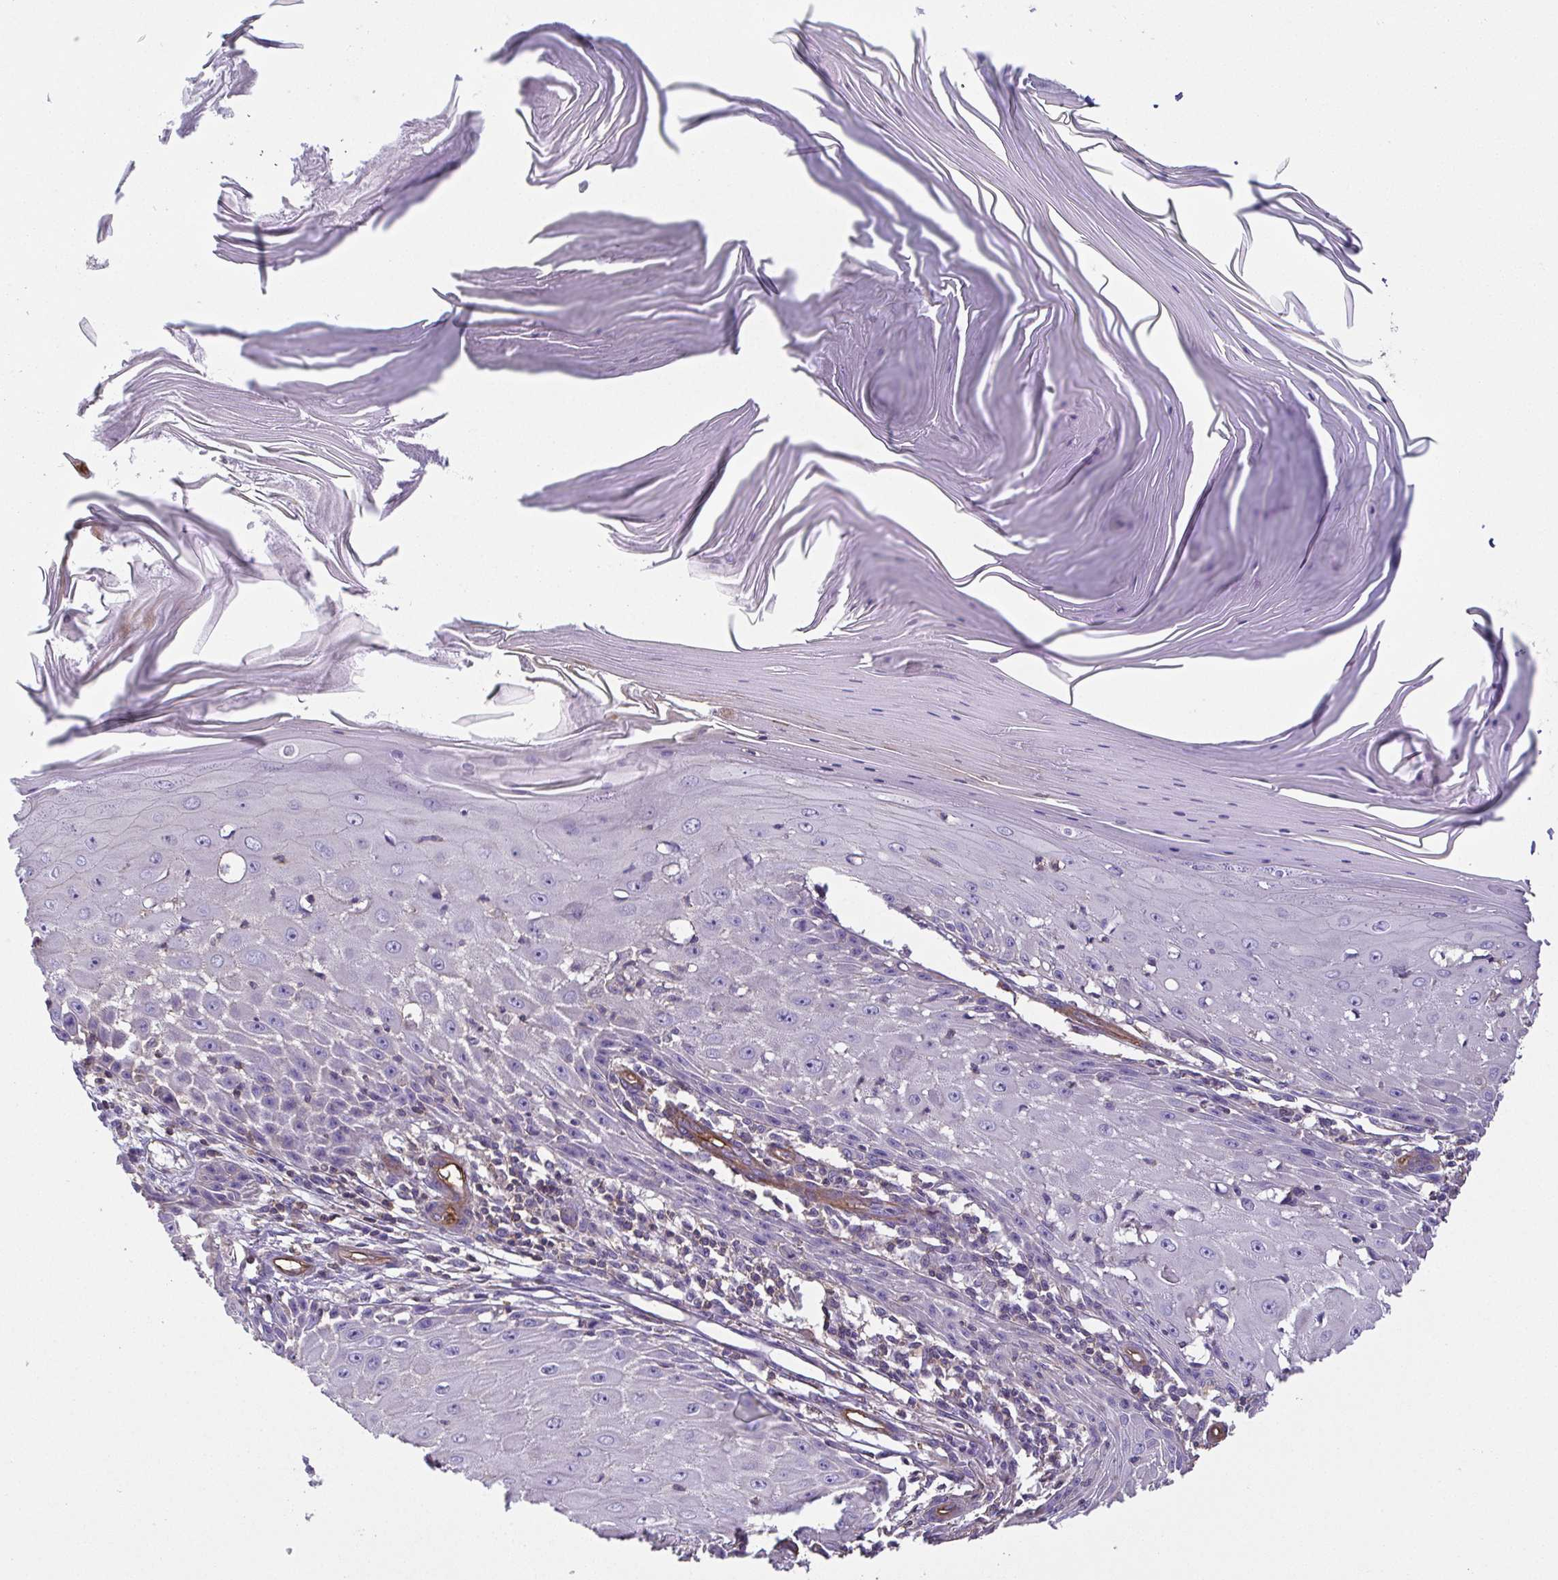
{"staining": {"intensity": "negative", "quantity": "none", "location": "none"}, "tissue": "skin cancer", "cell_type": "Tumor cells", "image_type": "cancer", "snomed": [{"axis": "morphology", "description": "Squamous cell carcinoma, NOS"}, {"axis": "topography", "description": "Skin"}], "caption": "This is an IHC micrograph of squamous cell carcinoma (skin). There is no expression in tumor cells.", "gene": "MYL6", "patient": {"sex": "female", "age": 73}}